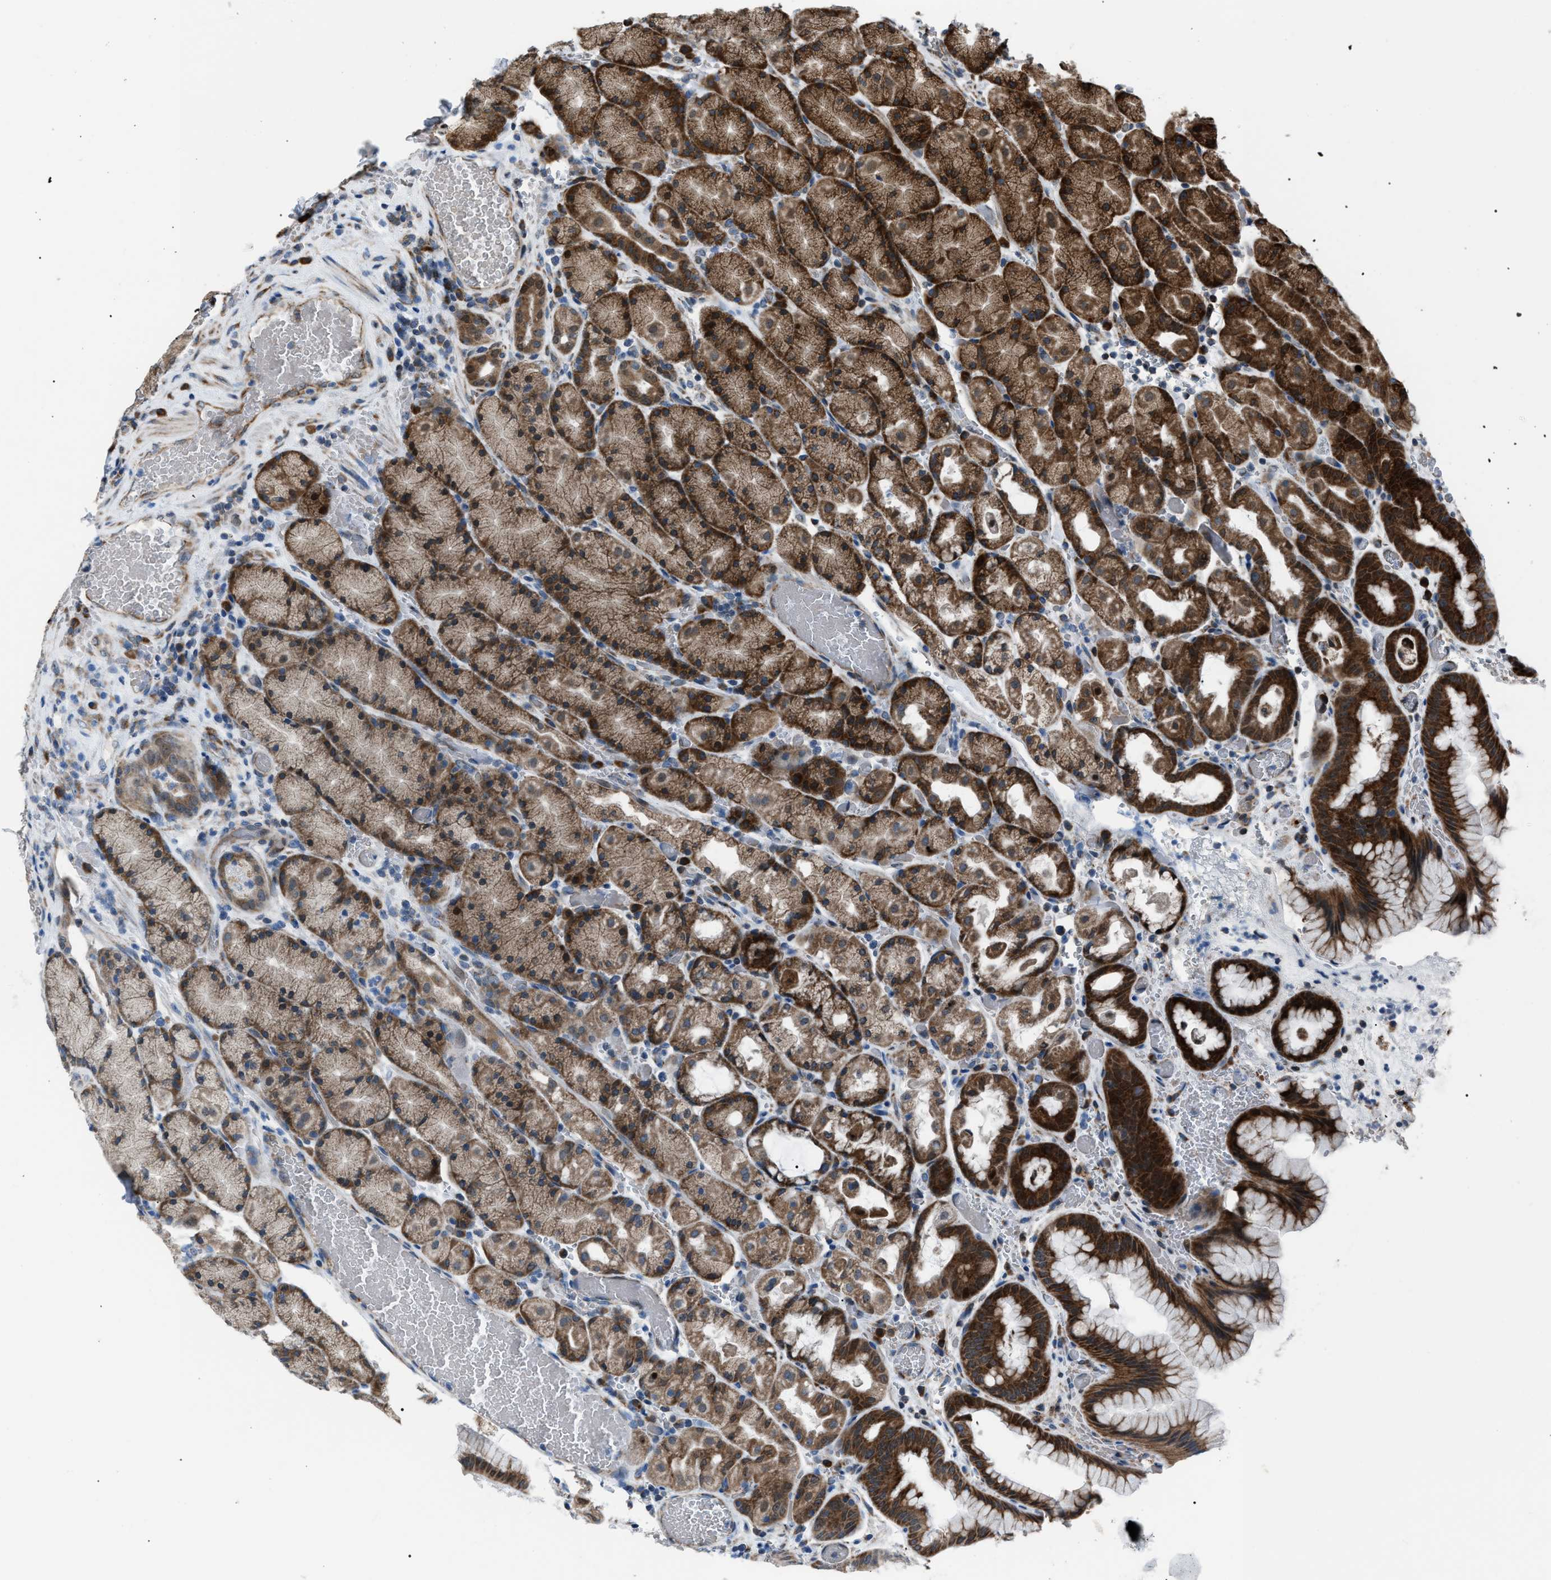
{"staining": {"intensity": "strong", "quantity": ">75%", "location": "cytoplasmic/membranous"}, "tissue": "stomach", "cell_type": "Glandular cells", "image_type": "normal", "snomed": [{"axis": "morphology", "description": "Normal tissue, NOS"}, {"axis": "morphology", "description": "Carcinoid, malignant, NOS"}, {"axis": "topography", "description": "Stomach, upper"}], "caption": "This histopathology image demonstrates immunohistochemistry staining of benign stomach, with high strong cytoplasmic/membranous positivity in approximately >75% of glandular cells.", "gene": "AGO2", "patient": {"sex": "male", "age": 39}}